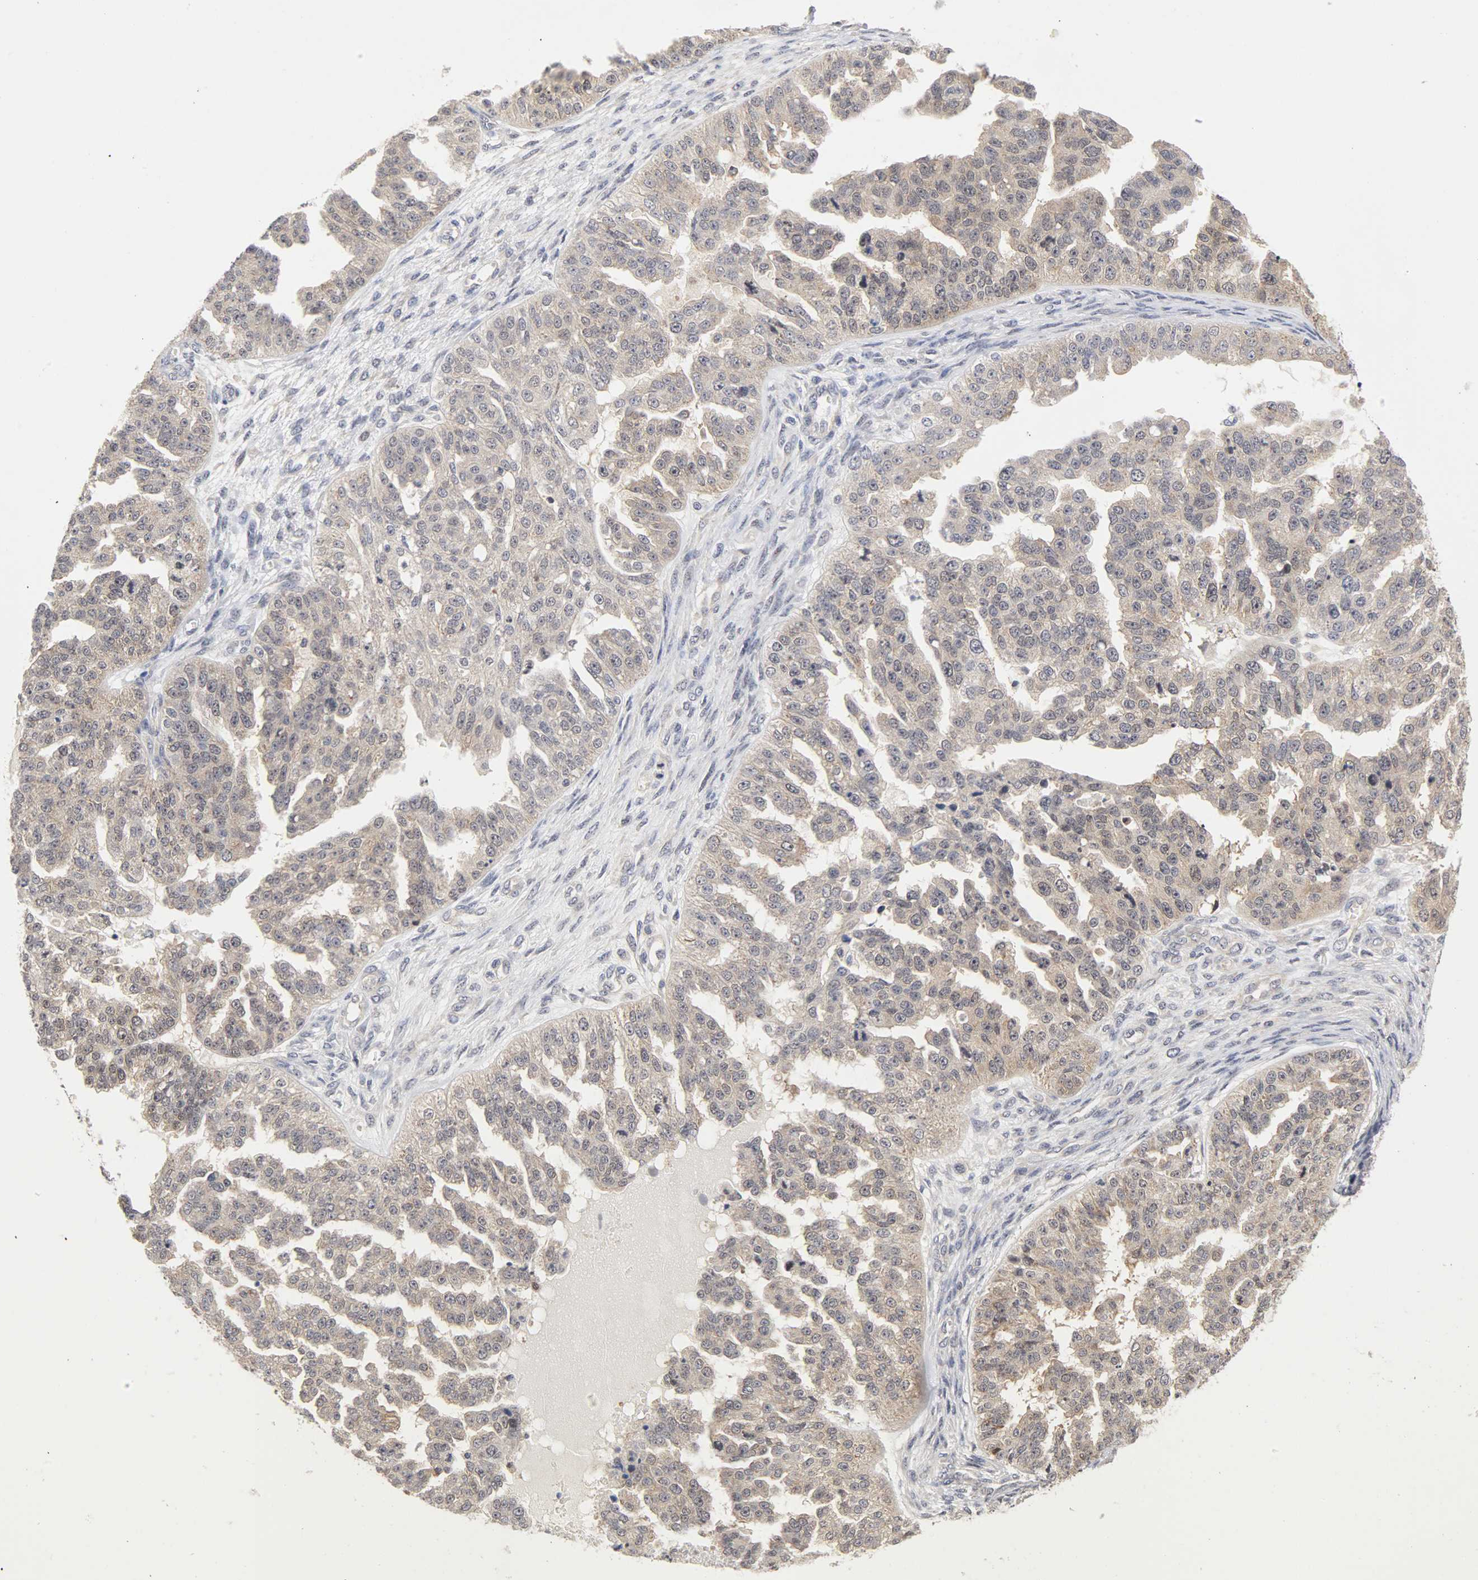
{"staining": {"intensity": "moderate", "quantity": "25%-75%", "location": "cytoplasmic/membranous"}, "tissue": "ovarian cancer", "cell_type": "Tumor cells", "image_type": "cancer", "snomed": [{"axis": "morphology", "description": "Cystadenocarcinoma, serous, NOS"}, {"axis": "topography", "description": "Ovary"}], "caption": "High-magnification brightfield microscopy of ovarian cancer stained with DAB (brown) and counterstained with hematoxylin (blue). tumor cells exhibit moderate cytoplasmic/membranous positivity is seen in approximately25%-75% of cells.", "gene": "UBE2M", "patient": {"sex": "female", "age": 58}}